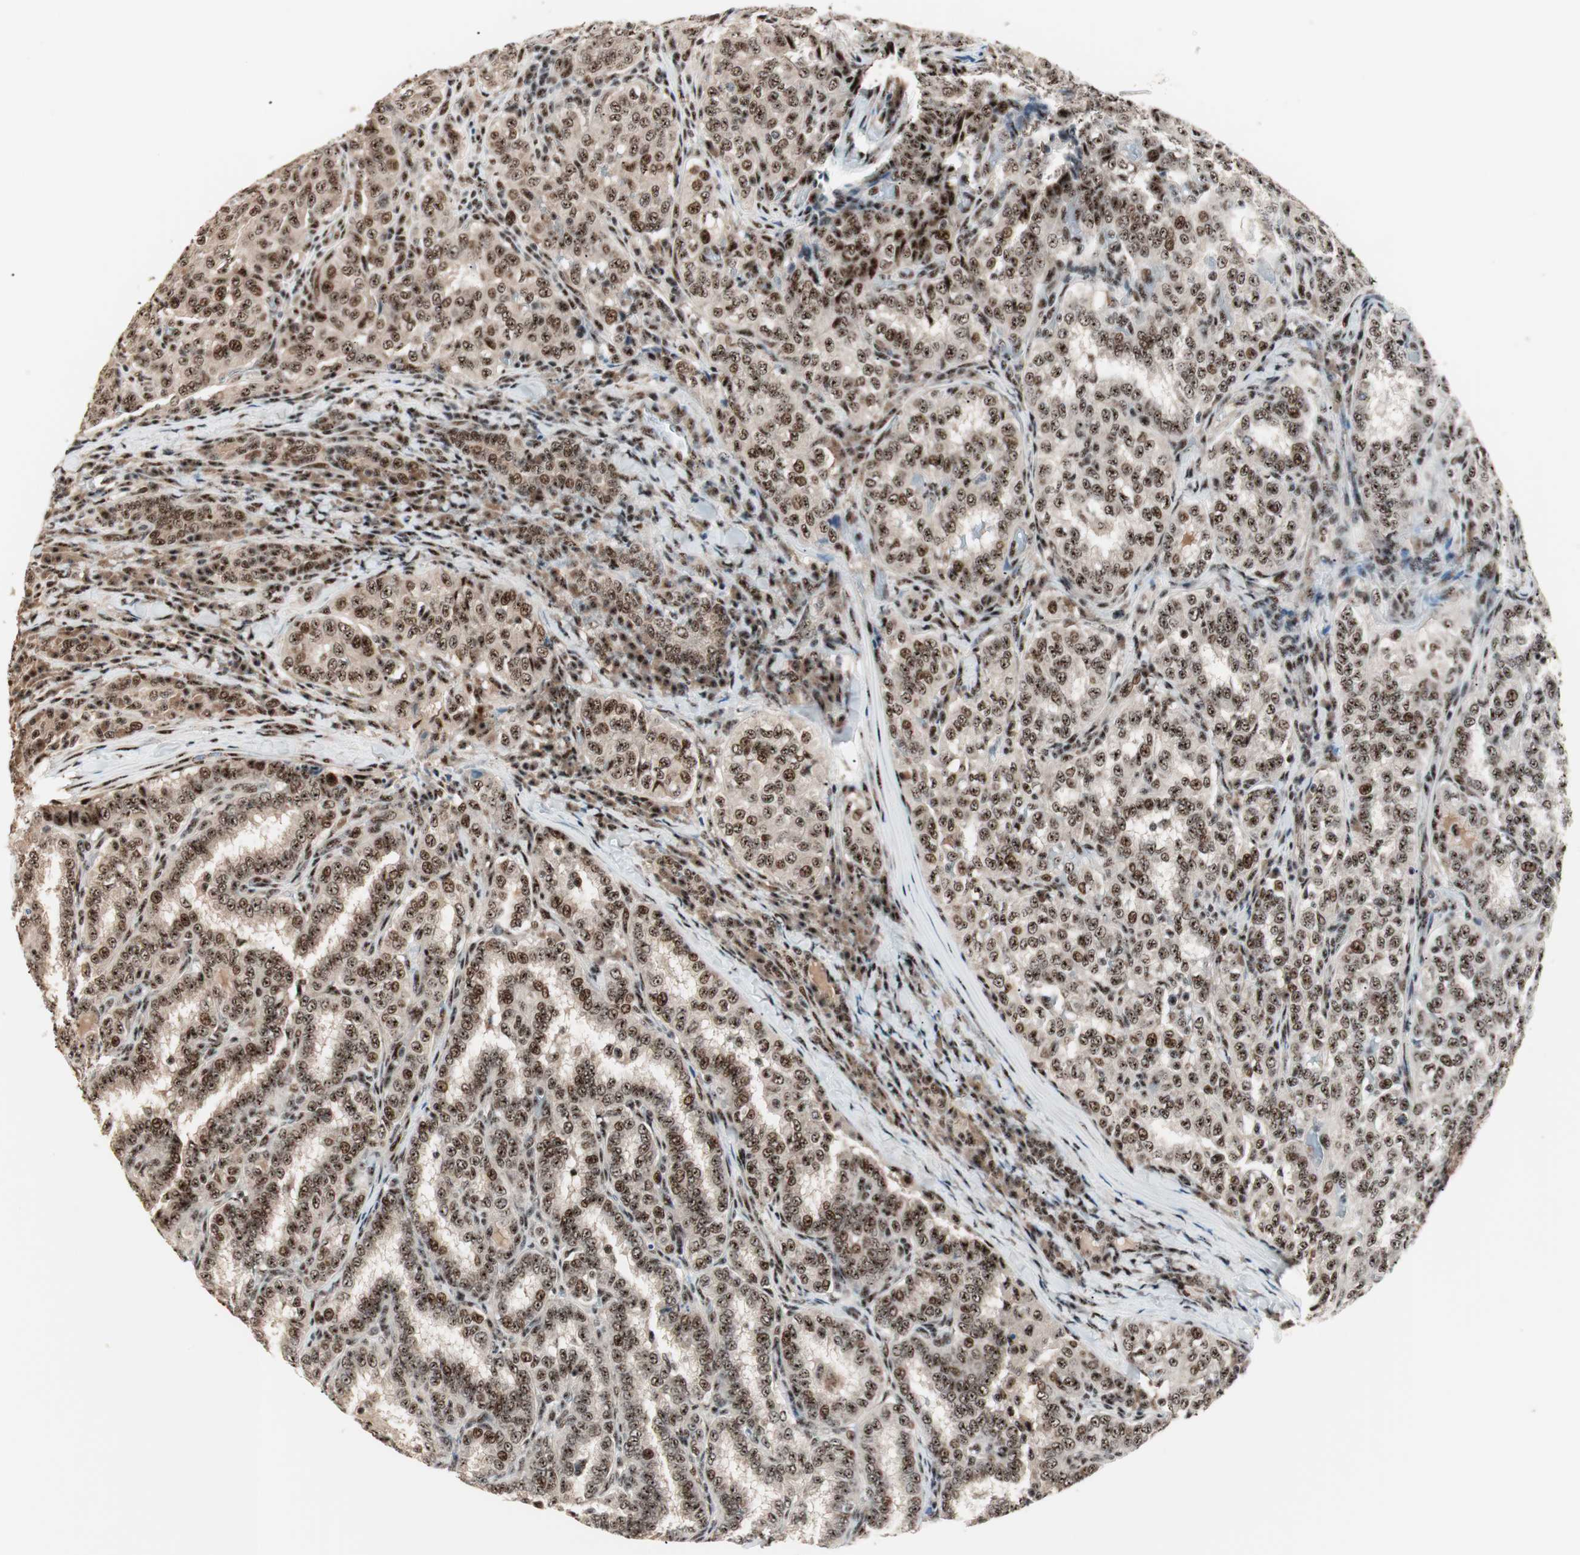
{"staining": {"intensity": "strong", "quantity": ">75%", "location": "cytoplasmic/membranous,nuclear"}, "tissue": "thyroid cancer", "cell_type": "Tumor cells", "image_type": "cancer", "snomed": [{"axis": "morphology", "description": "Papillary adenocarcinoma, NOS"}, {"axis": "topography", "description": "Thyroid gland"}], "caption": "This is an image of IHC staining of thyroid cancer, which shows strong positivity in the cytoplasmic/membranous and nuclear of tumor cells.", "gene": "NR5A2", "patient": {"sex": "female", "age": 30}}